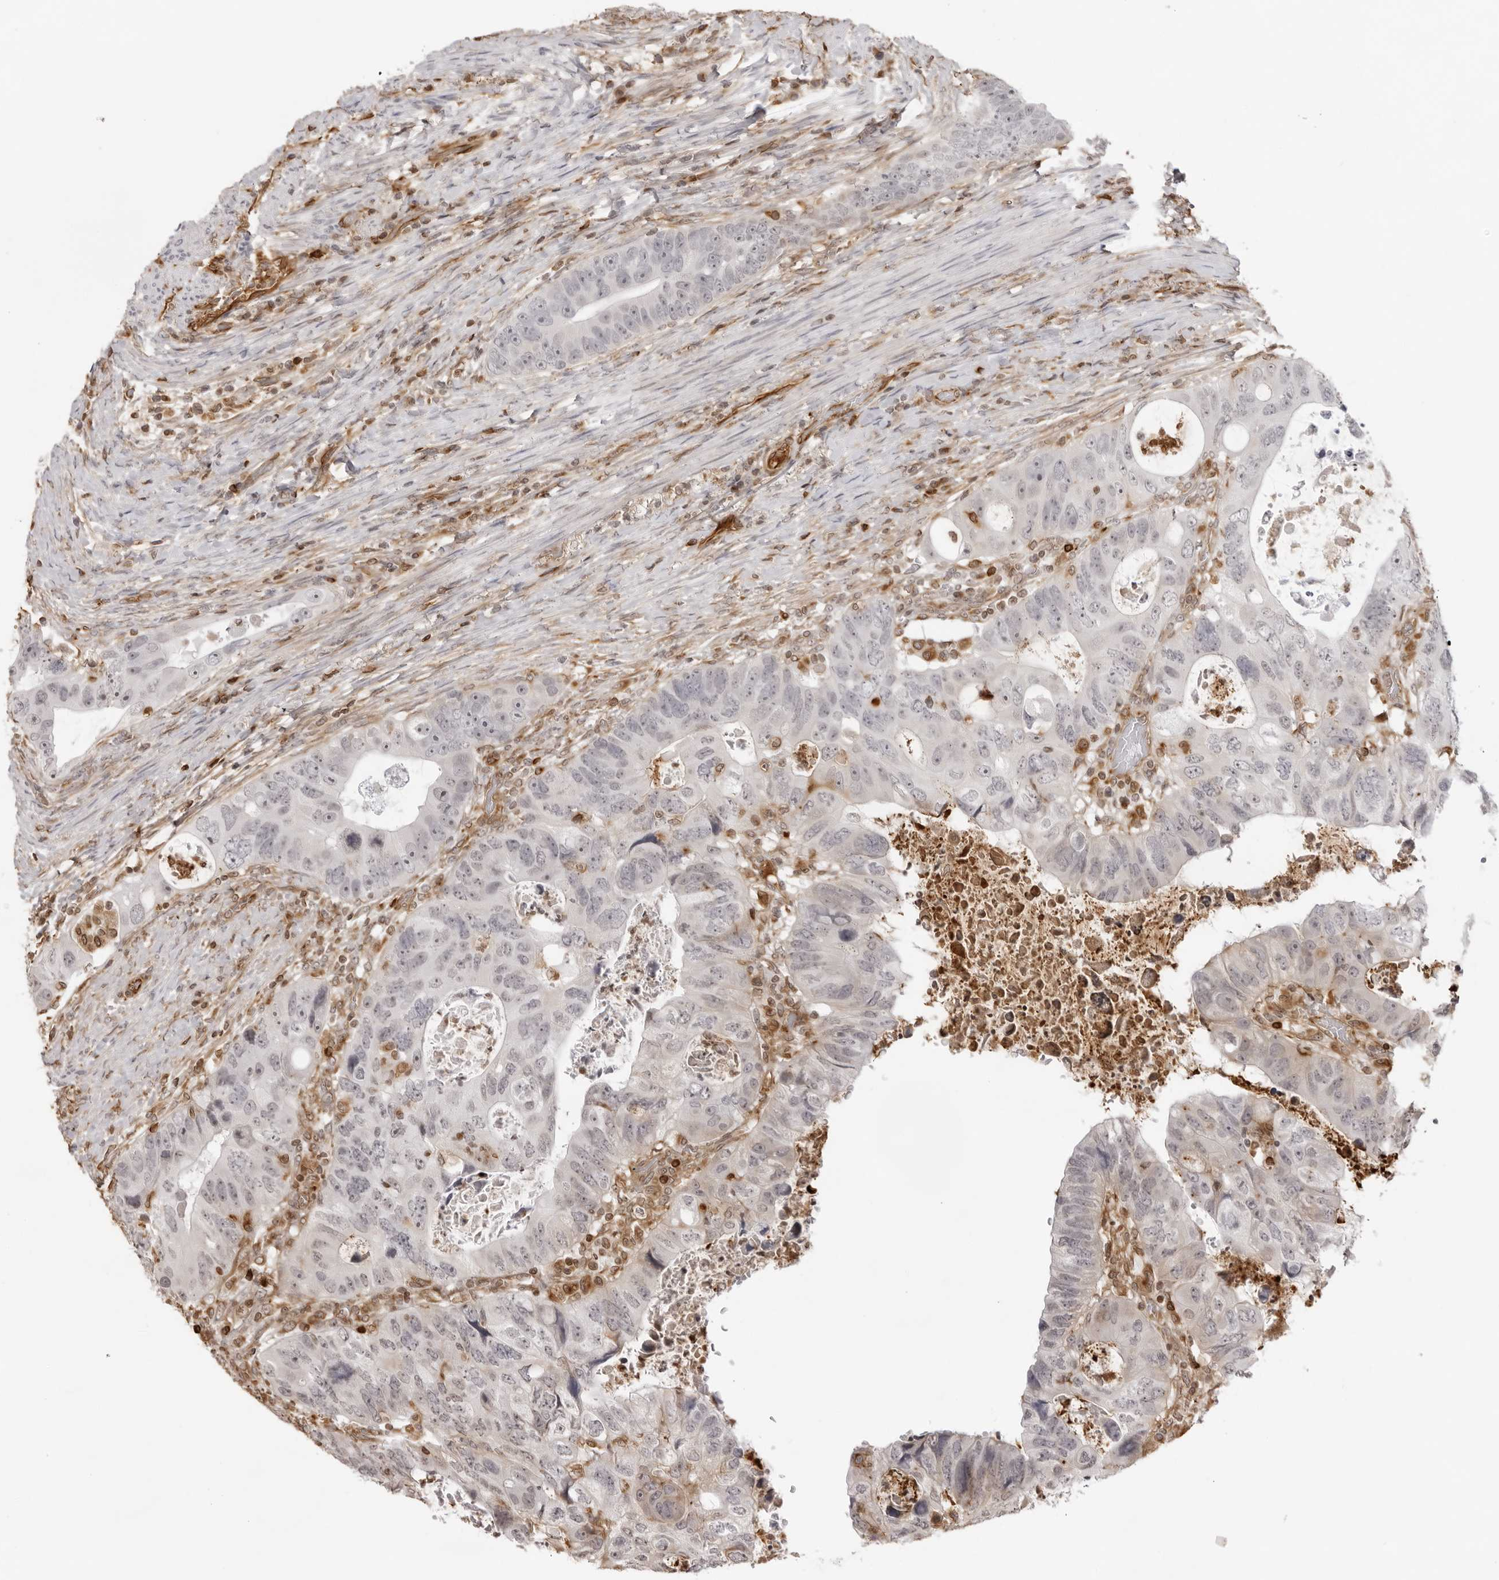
{"staining": {"intensity": "negative", "quantity": "none", "location": "none"}, "tissue": "colorectal cancer", "cell_type": "Tumor cells", "image_type": "cancer", "snomed": [{"axis": "morphology", "description": "Adenocarcinoma, NOS"}, {"axis": "topography", "description": "Rectum"}], "caption": "DAB immunohistochemical staining of human colorectal cancer (adenocarcinoma) exhibits no significant staining in tumor cells.", "gene": "DYNLT5", "patient": {"sex": "male", "age": 59}}